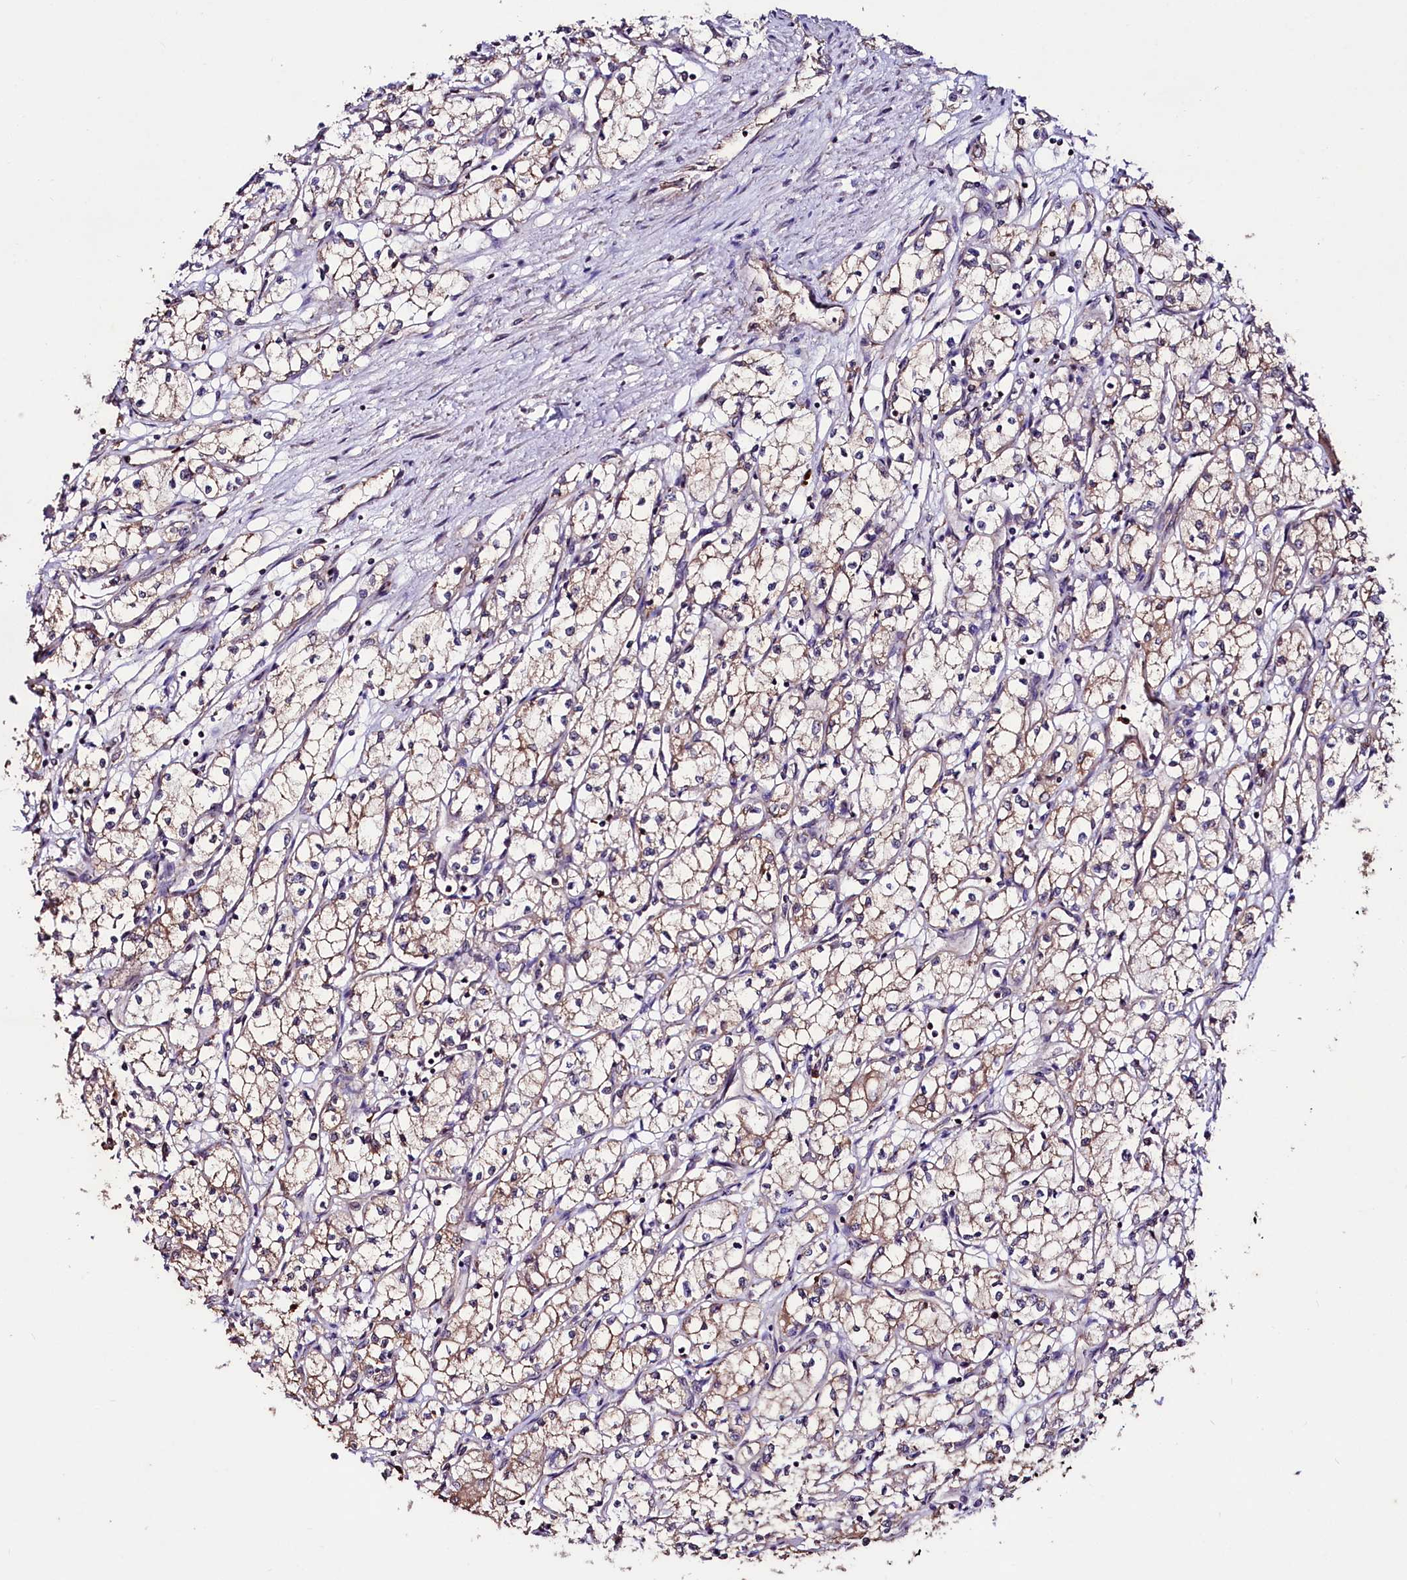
{"staining": {"intensity": "weak", "quantity": "25%-75%", "location": "cytoplasmic/membranous"}, "tissue": "renal cancer", "cell_type": "Tumor cells", "image_type": "cancer", "snomed": [{"axis": "morphology", "description": "Adenocarcinoma, NOS"}, {"axis": "topography", "description": "Kidney"}], "caption": "Immunohistochemistry image of human adenocarcinoma (renal) stained for a protein (brown), which exhibits low levels of weak cytoplasmic/membranous positivity in approximately 25%-75% of tumor cells.", "gene": "KLRB1", "patient": {"sex": "male", "age": 59}}